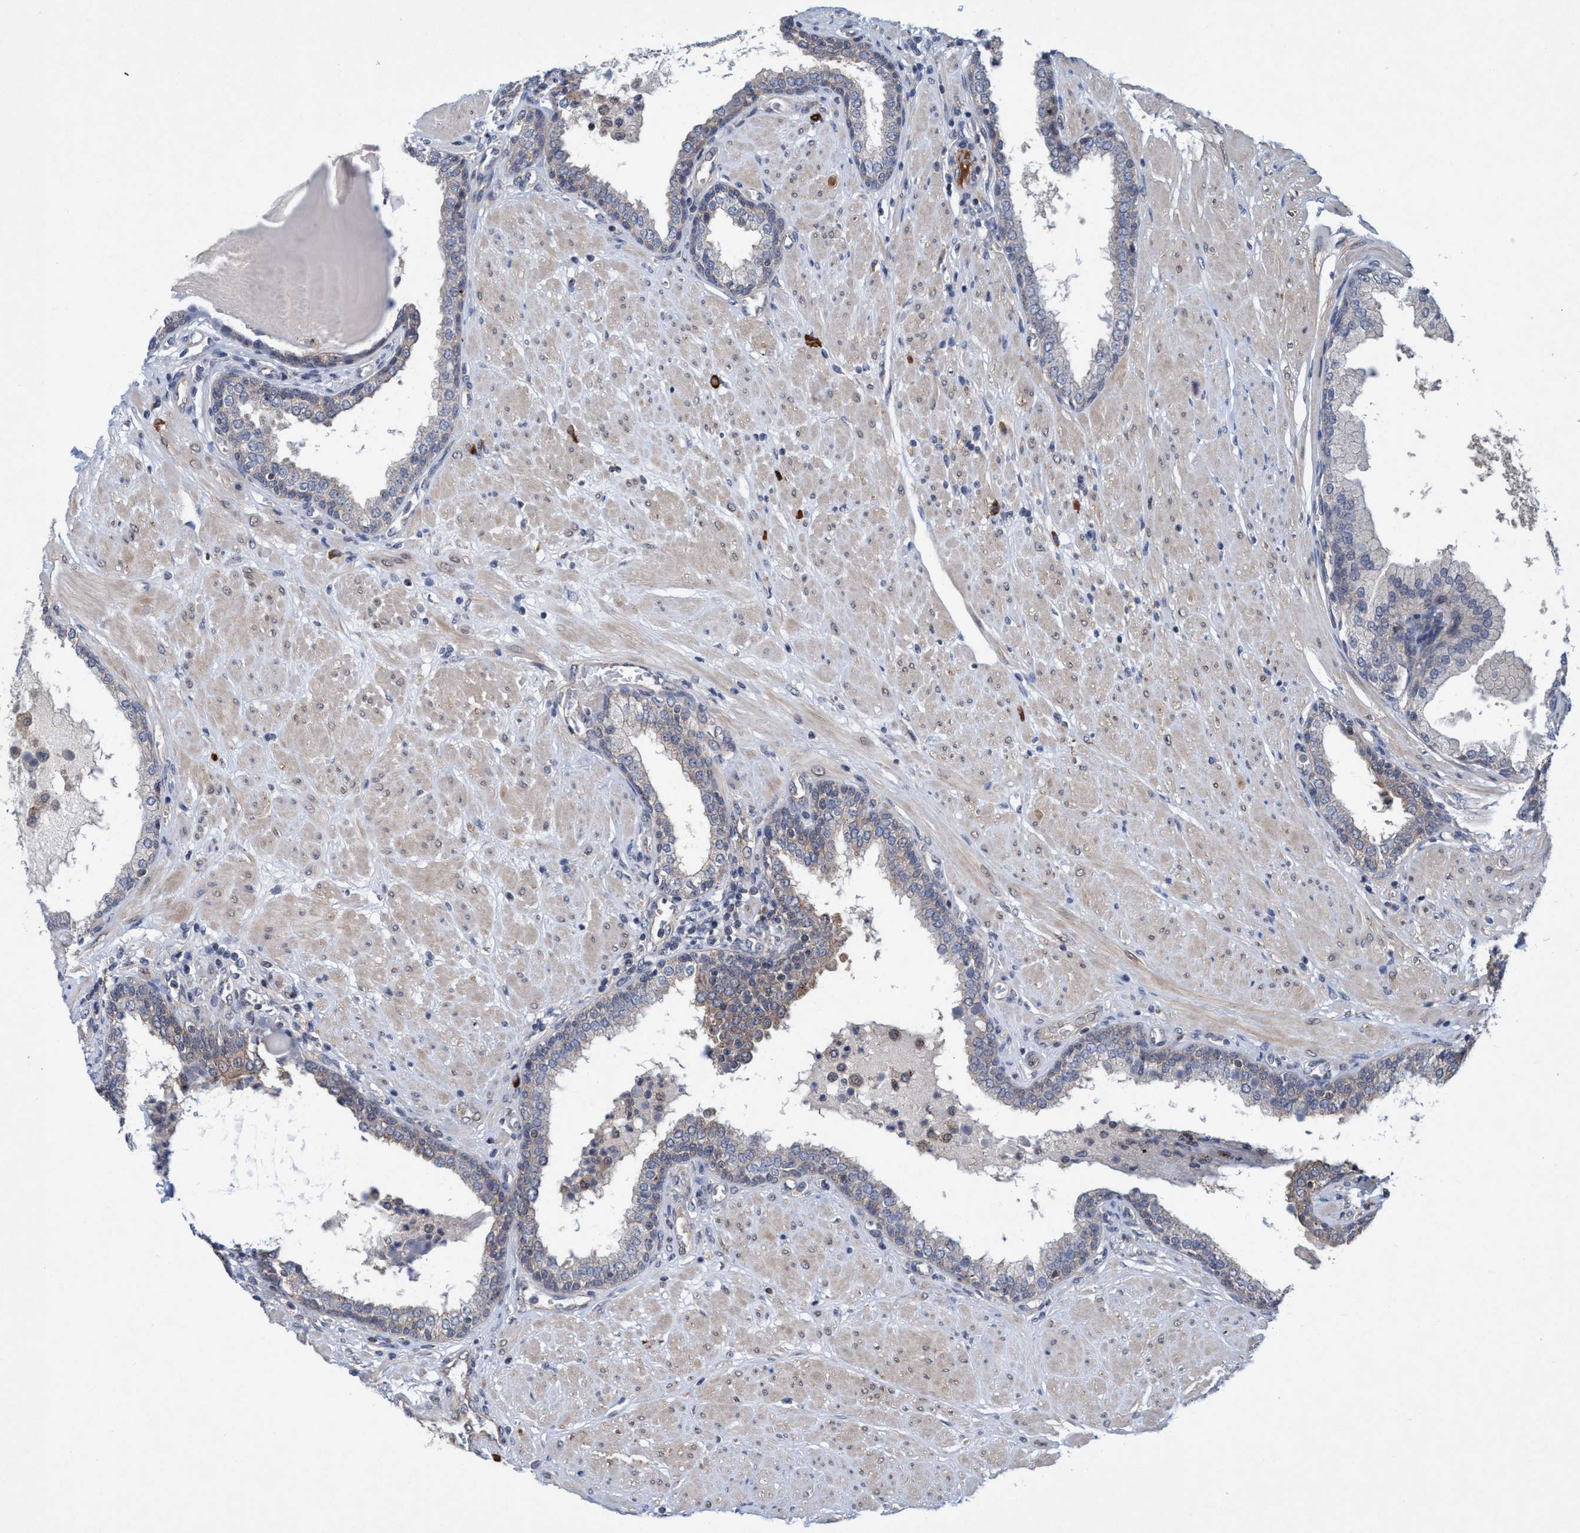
{"staining": {"intensity": "weak", "quantity": "<25%", "location": "cytoplasmic/membranous"}, "tissue": "prostate", "cell_type": "Glandular cells", "image_type": "normal", "snomed": [{"axis": "morphology", "description": "Normal tissue, NOS"}, {"axis": "topography", "description": "Prostate"}], "caption": "Glandular cells show no significant protein staining in benign prostate. (DAB (3,3'-diaminobenzidine) immunohistochemistry with hematoxylin counter stain).", "gene": "TRIM65", "patient": {"sex": "male", "age": 51}}